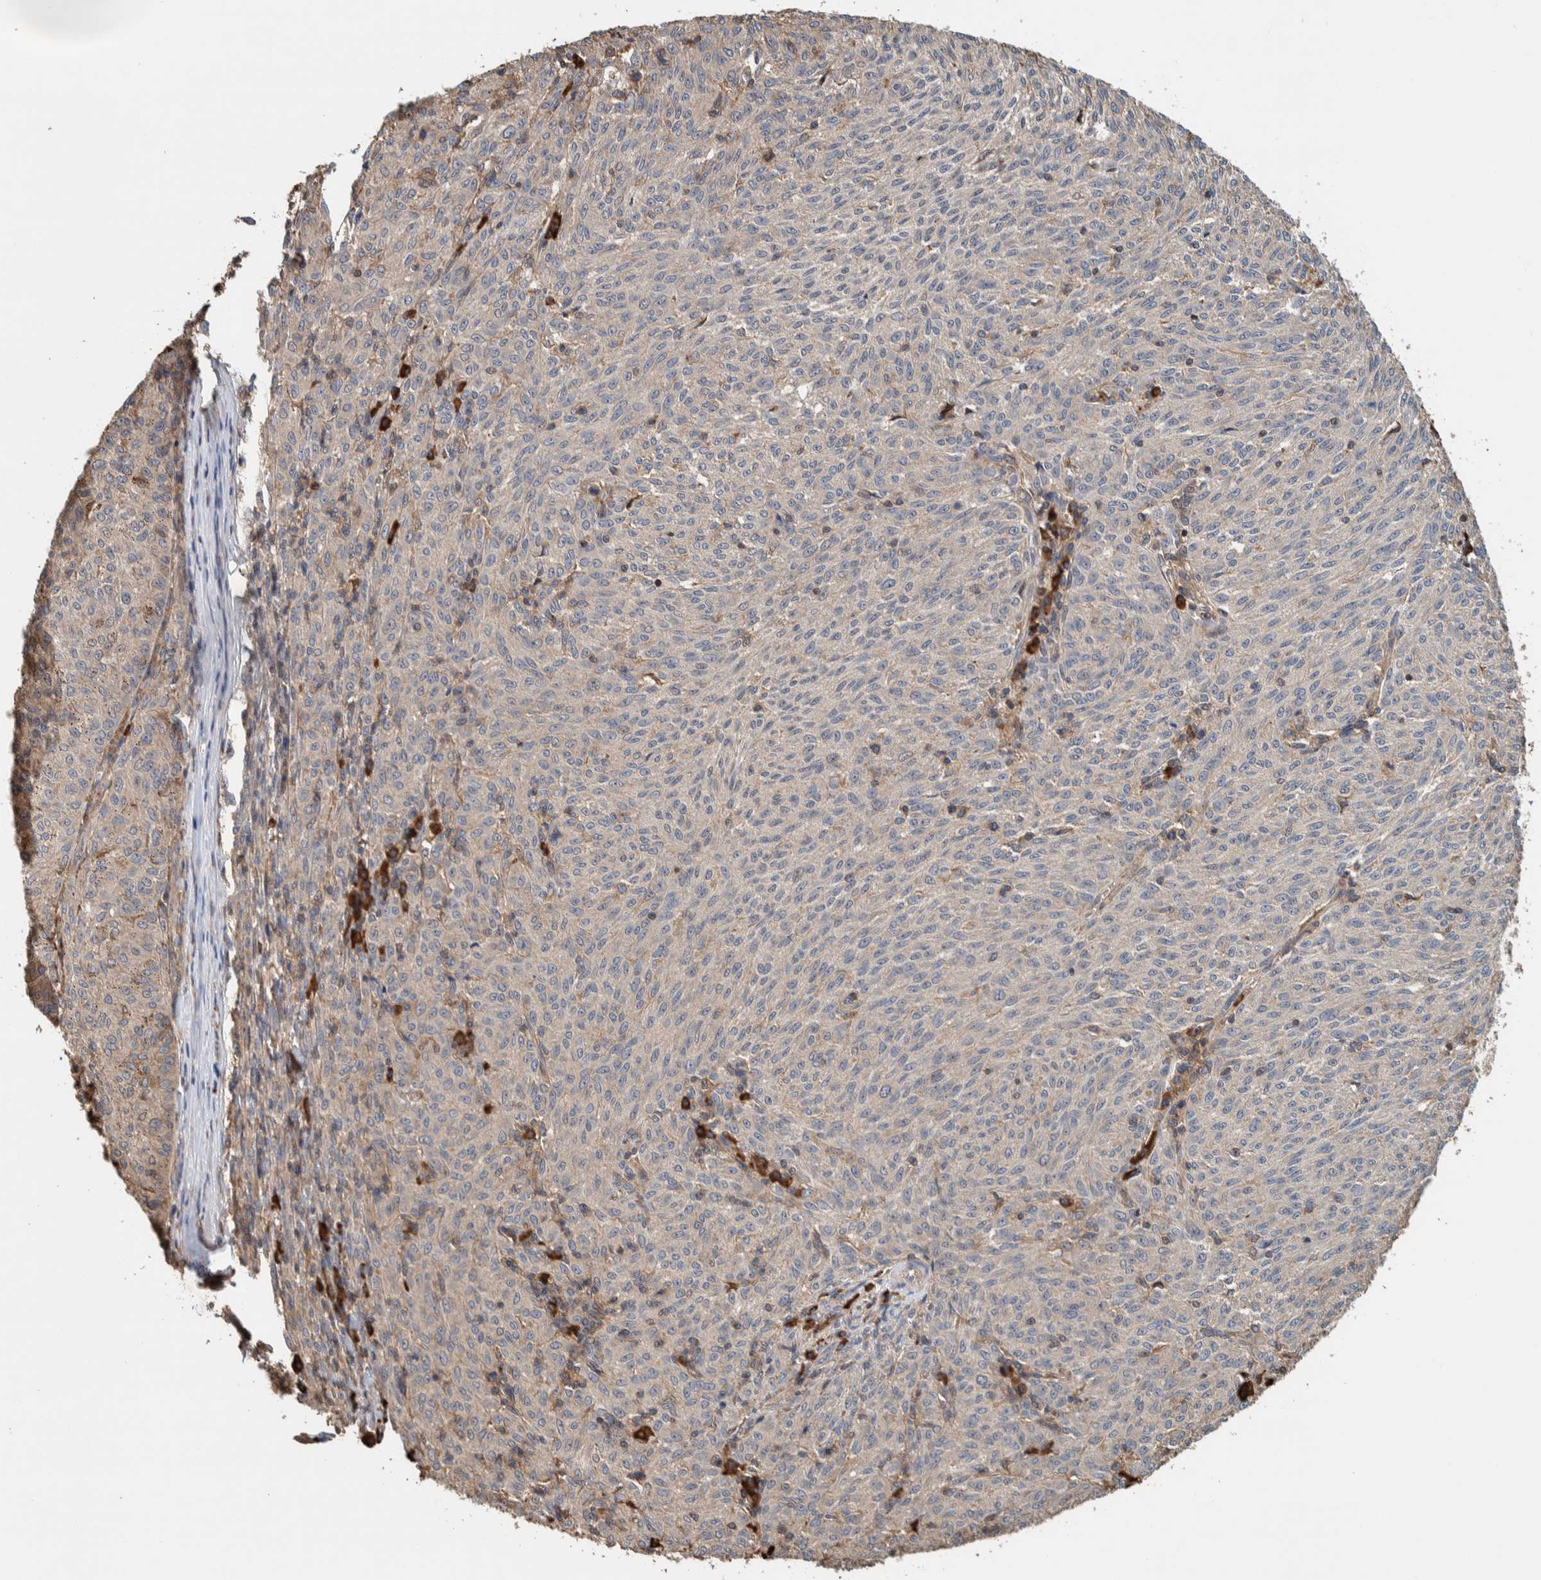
{"staining": {"intensity": "negative", "quantity": "none", "location": "none"}, "tissue": "melanoma", "cell_type": "Tumor cells", "image_type": "cancer", "snomed": [{"axis": "morphology", "description": "Malignant melanoma, NOS"}, {"axis": "topography", "description": "Skin"}], "caption": "A high-resolution micrograph shows immunohistochemistry (IHC) staining of melanoma, which shows no significant staining in tumor cells.", "gene": "PLA2G3", "patient": {"sex": "female", "age": 72}}